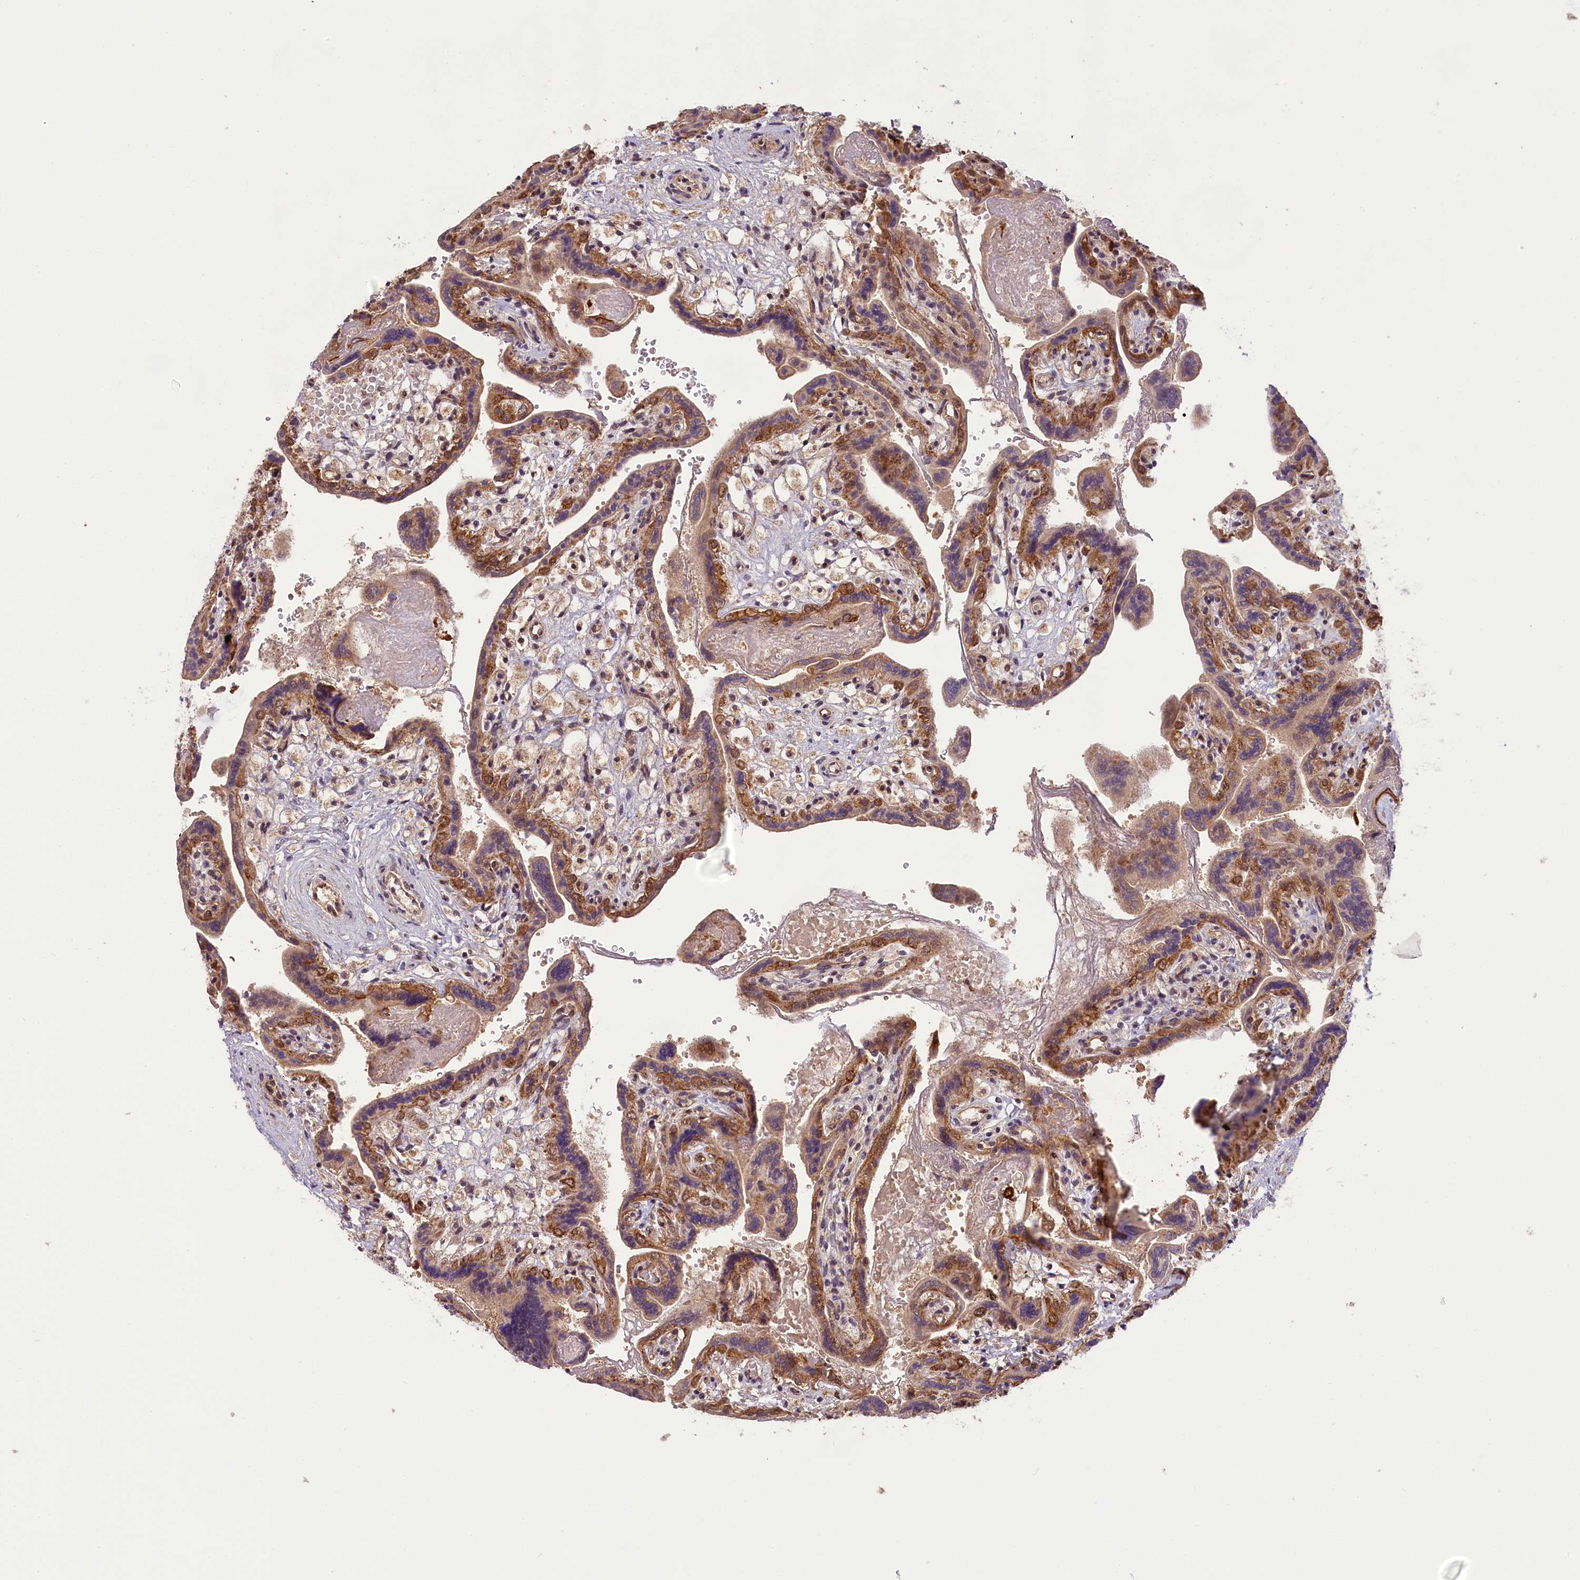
{"staining": {"intensity": "strong", "quantity": "25%-75%", "location": "cytoplasmic/membranous,nuclear"}, "tissue": "placenta", "cell_type": "Trophoblastic cells", "image_type": "normal", "snomed": [{"axis": "morphology", "description": "Normal tissue, NOS"}, {"axis": "topography", "description": "Placenta"}], "caption": "About 25%-75% of trophoblastic cells in benign human placenta demonstrate strong cytoplasmic/membranous,nuclear protein staining as visualized by brown immunohistochemical staining.", "gene": "CARD8", "patient": {"sex": "female", "age": 37}}